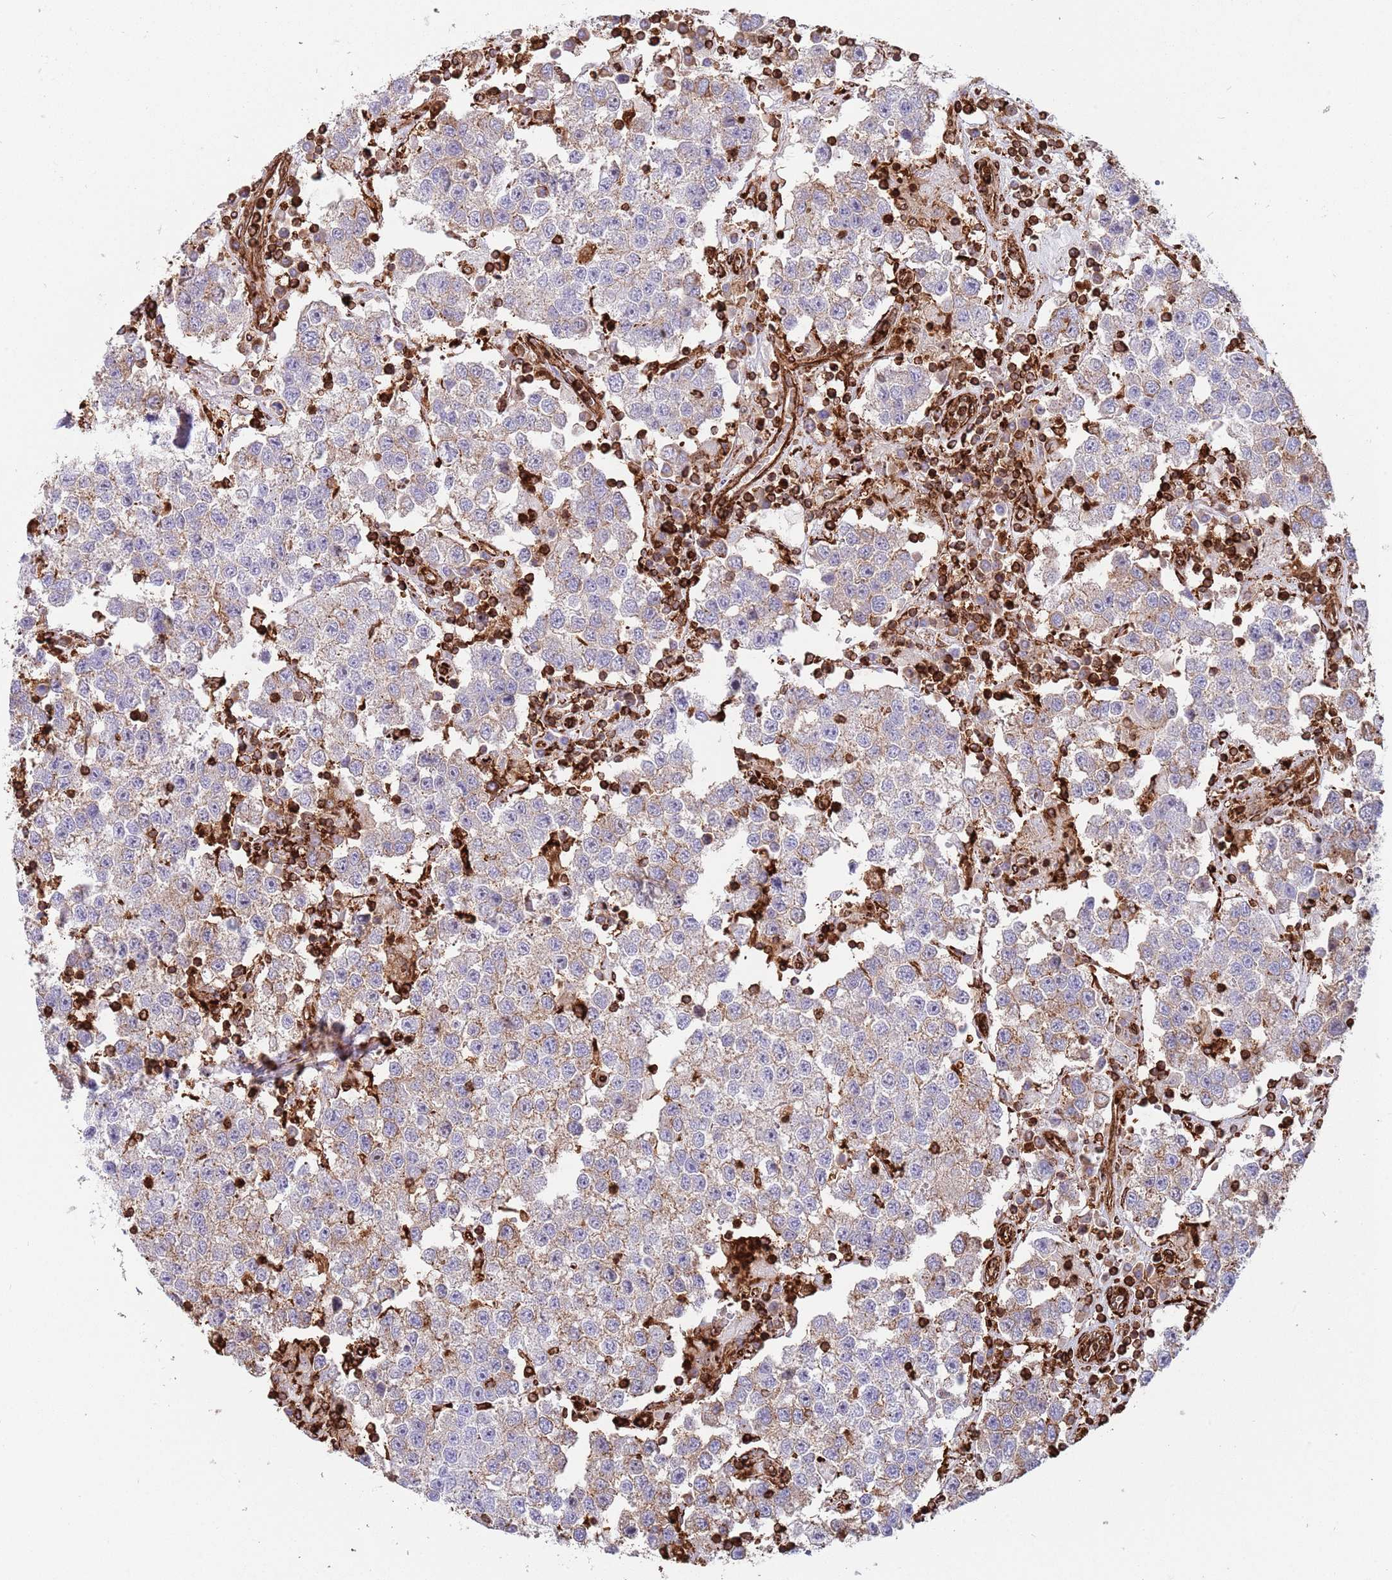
{"staining": {"intensity": "weak", "quantity": "<25%", "location": "cytoplasmic/membranous"}, "tissue": "testis cancer", "cell_type": "Tumor cells", "image_type": "cancer", "snomed": [{"axis": "morphology", "description": "Seminoma, NOS"}, {"axis": "topography", "description": "Testis"}], "caption": "Seminoma (testis) was stained to show a protein in brown. There is no significant staining in tumor cells.", "gene": "KBTBD7", "patient": {"sex": "male", "age": 37}}